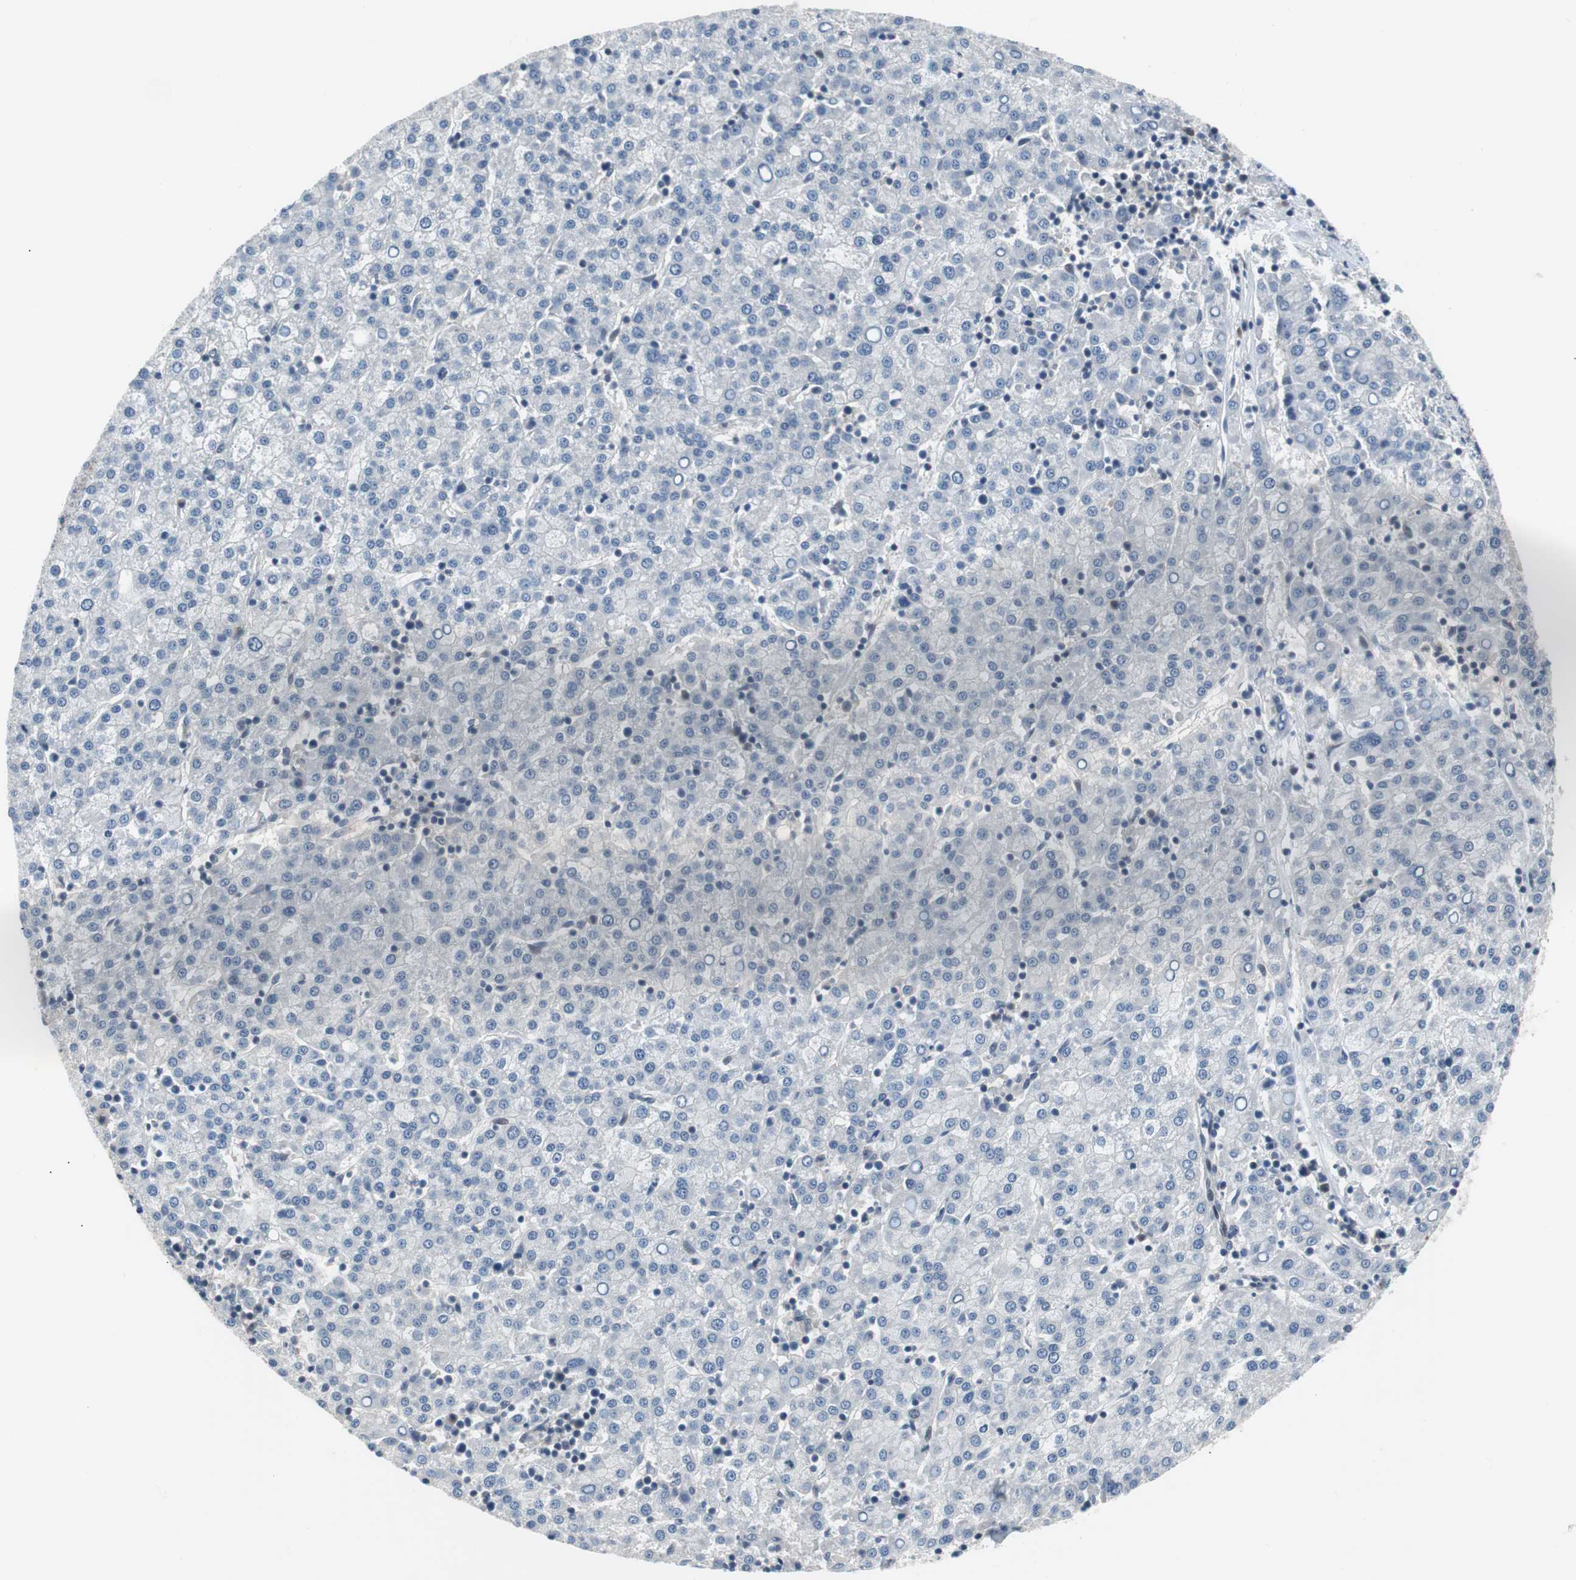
{"staining": {"intensity": "negative", "quantity": "none", "location": "none"}, "tissue": "liver cancer", "cell_type": "Tumor cells", "image_type": "cancer", "snomed": [{"axis": "morphology", "description": "Carcinoma, Hepatocellular, NOS"}, {"axis": "topography", "description": "Liver"}], "caption": "High magnification brightfield microscopy of liver hepatocellular carcinoma stained with DAB (brown) and counterstained with hematoxylin (blue): tumor cells show no significant staining. (DAB immunohistochemistry (IHC) visualized using brightfield microscopy, high magnification).", "gene": "MAP2K4", "patient": {"sex": "female", "age": 58}}